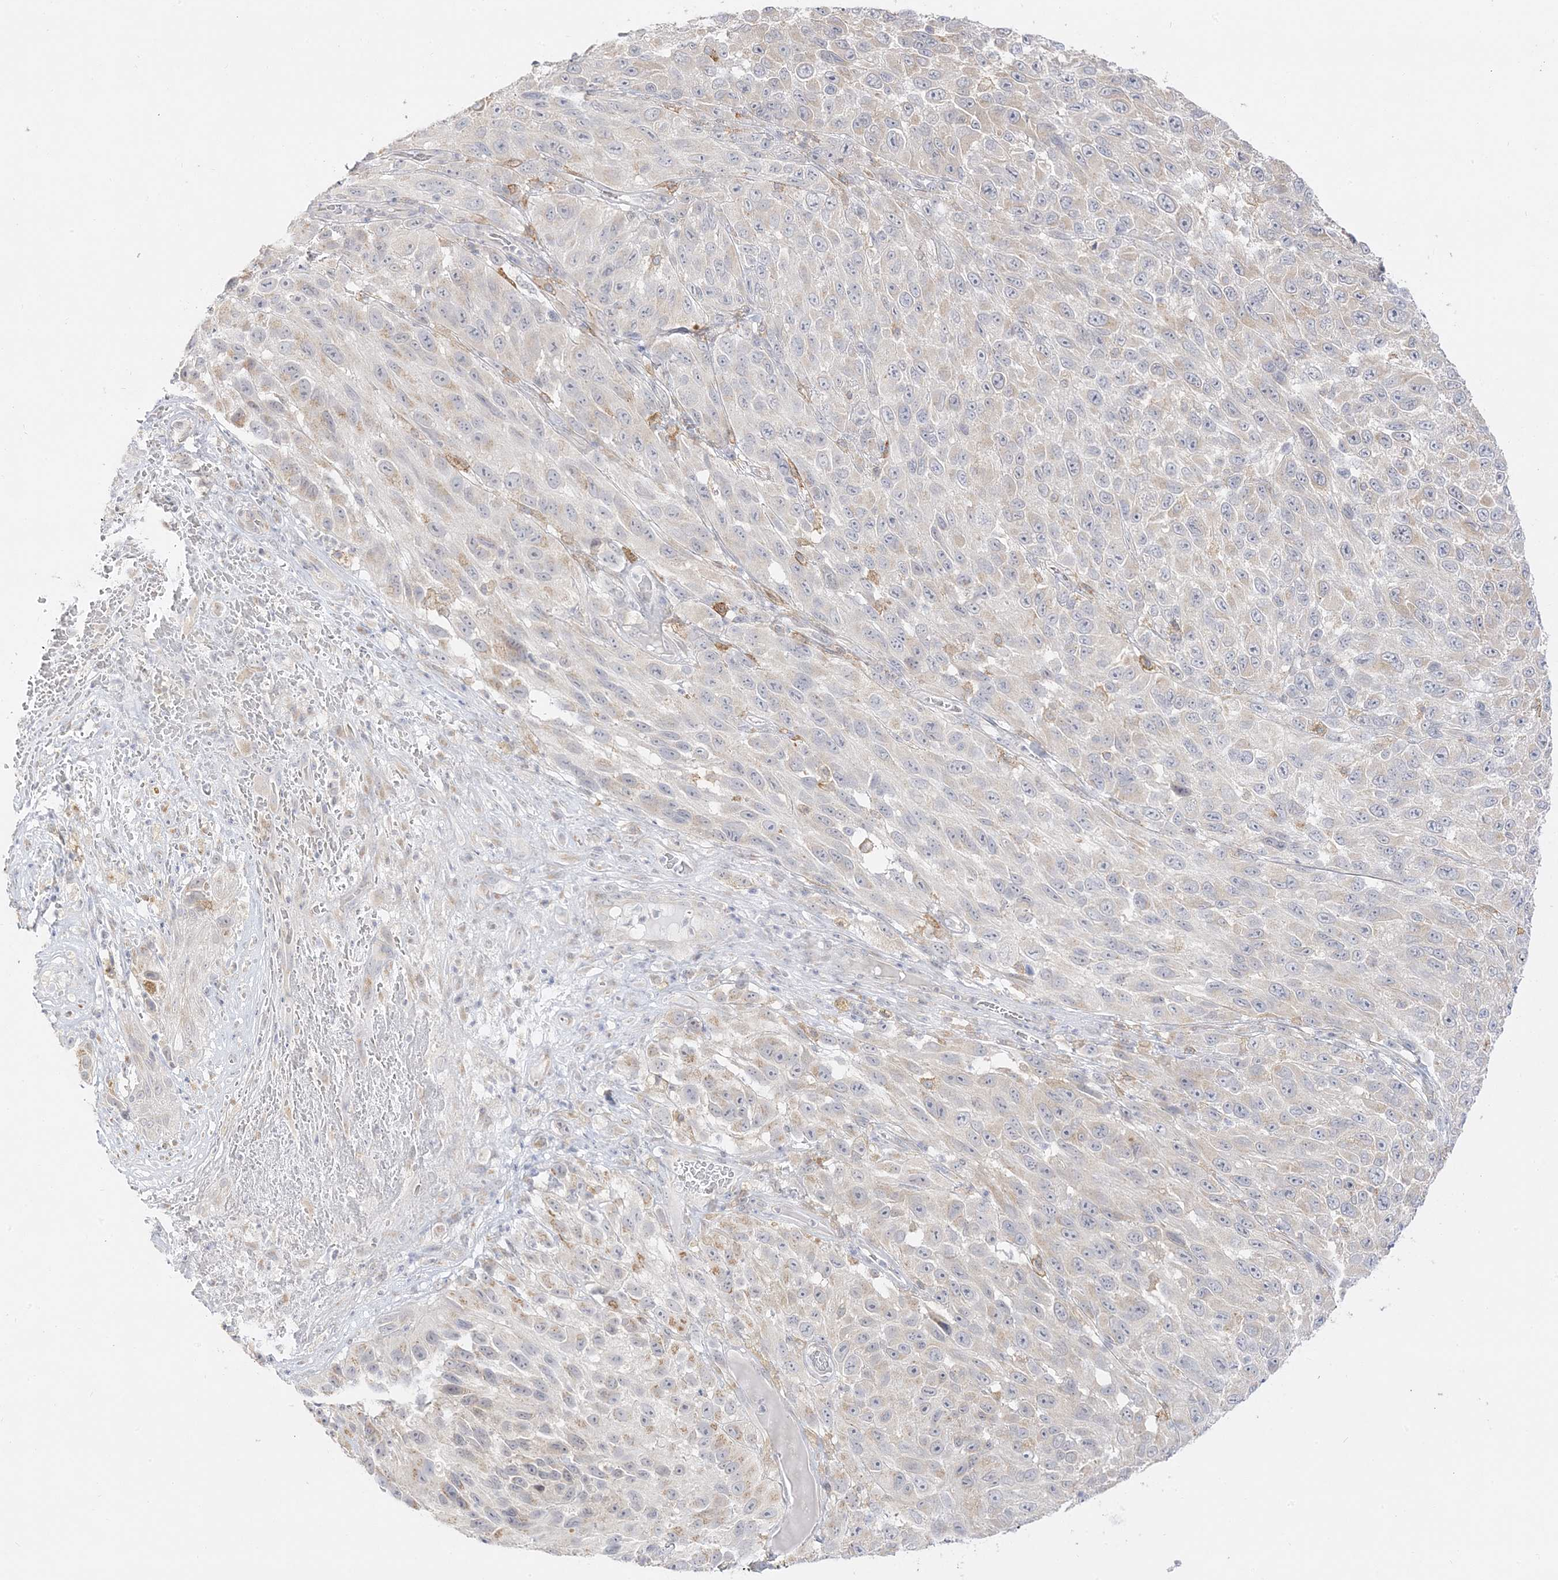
{"staining": {"intensity": "weak", "quantity": "<25%", "location": "cytoplasmic/membranous"}, "tissue": "melanoma", "cell_type": "Tumor cells", "image_type": "cancer", "snomed": [{"axis": "morphology", "description": "Malignant melanoma, NOS"}, {"axis": "topography", "description": "Skin"}], "caption": "Immunohistochemical staining of malignant melanoma shows no significant staining in tumor cells.", "gene": "C2CD2", "patient": {"sex": "female", "age": 96}}